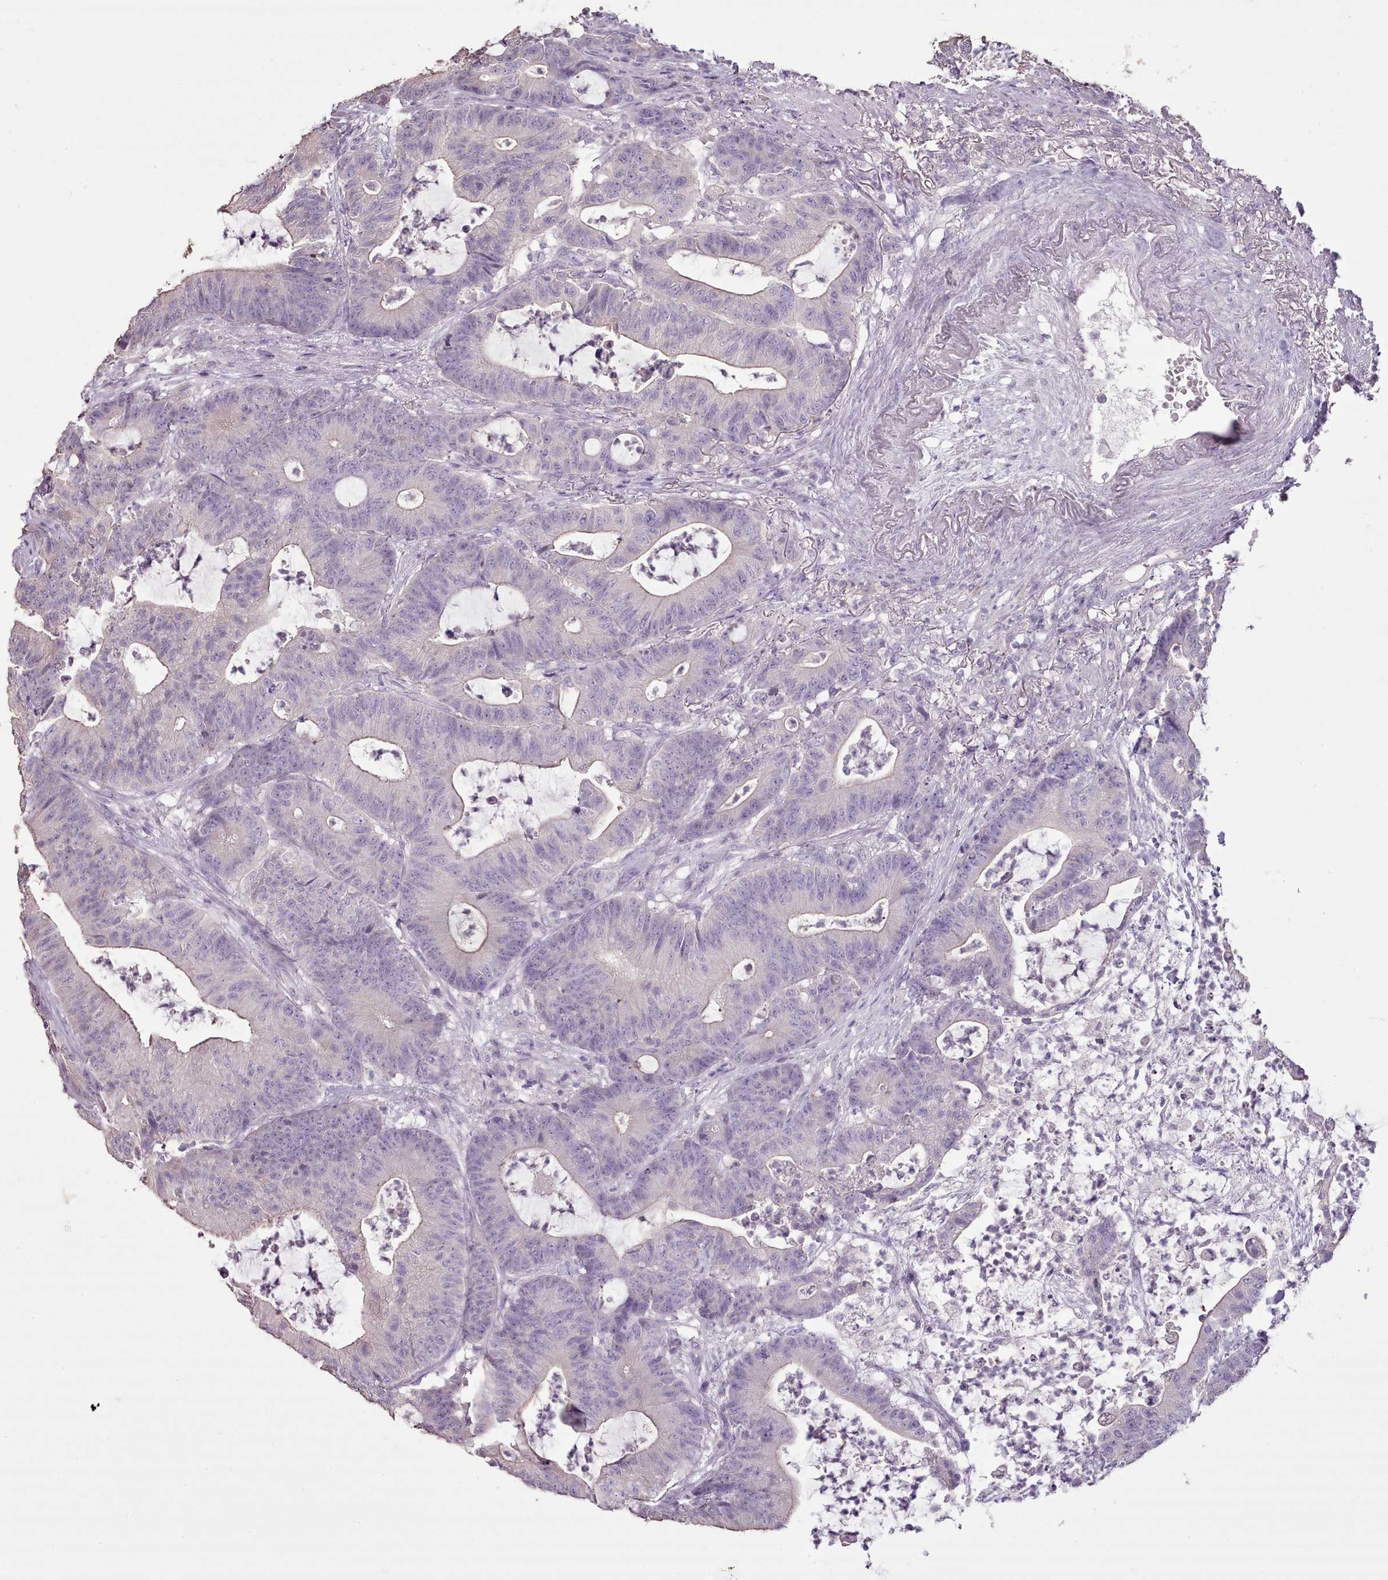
{"staining": {"intensity": "negative", "quantity": "none", "location": "none"}, "tissue": "colorectal cancer", "cell_type": "Tumor cells", "image_type": "cancer", "snomed": [{"axis": "morphology", "description": "Adenocarcinoma, NOS"}, {"axis": "topography", "description": "Colon"}], "caption": "Immunohistochemistry (IHC) image of human adenocarcinoma (colorectal) stained for a protein (brown), which reveals no expression in tumor cells. The staining is performed using DAB (3,3'-diaminobenzidine) brown chromogen with nuclei counter-stained in using hematoxylin.", "gene": "BLOC1S2", "patient": {"sex": "female", "age": 84}}